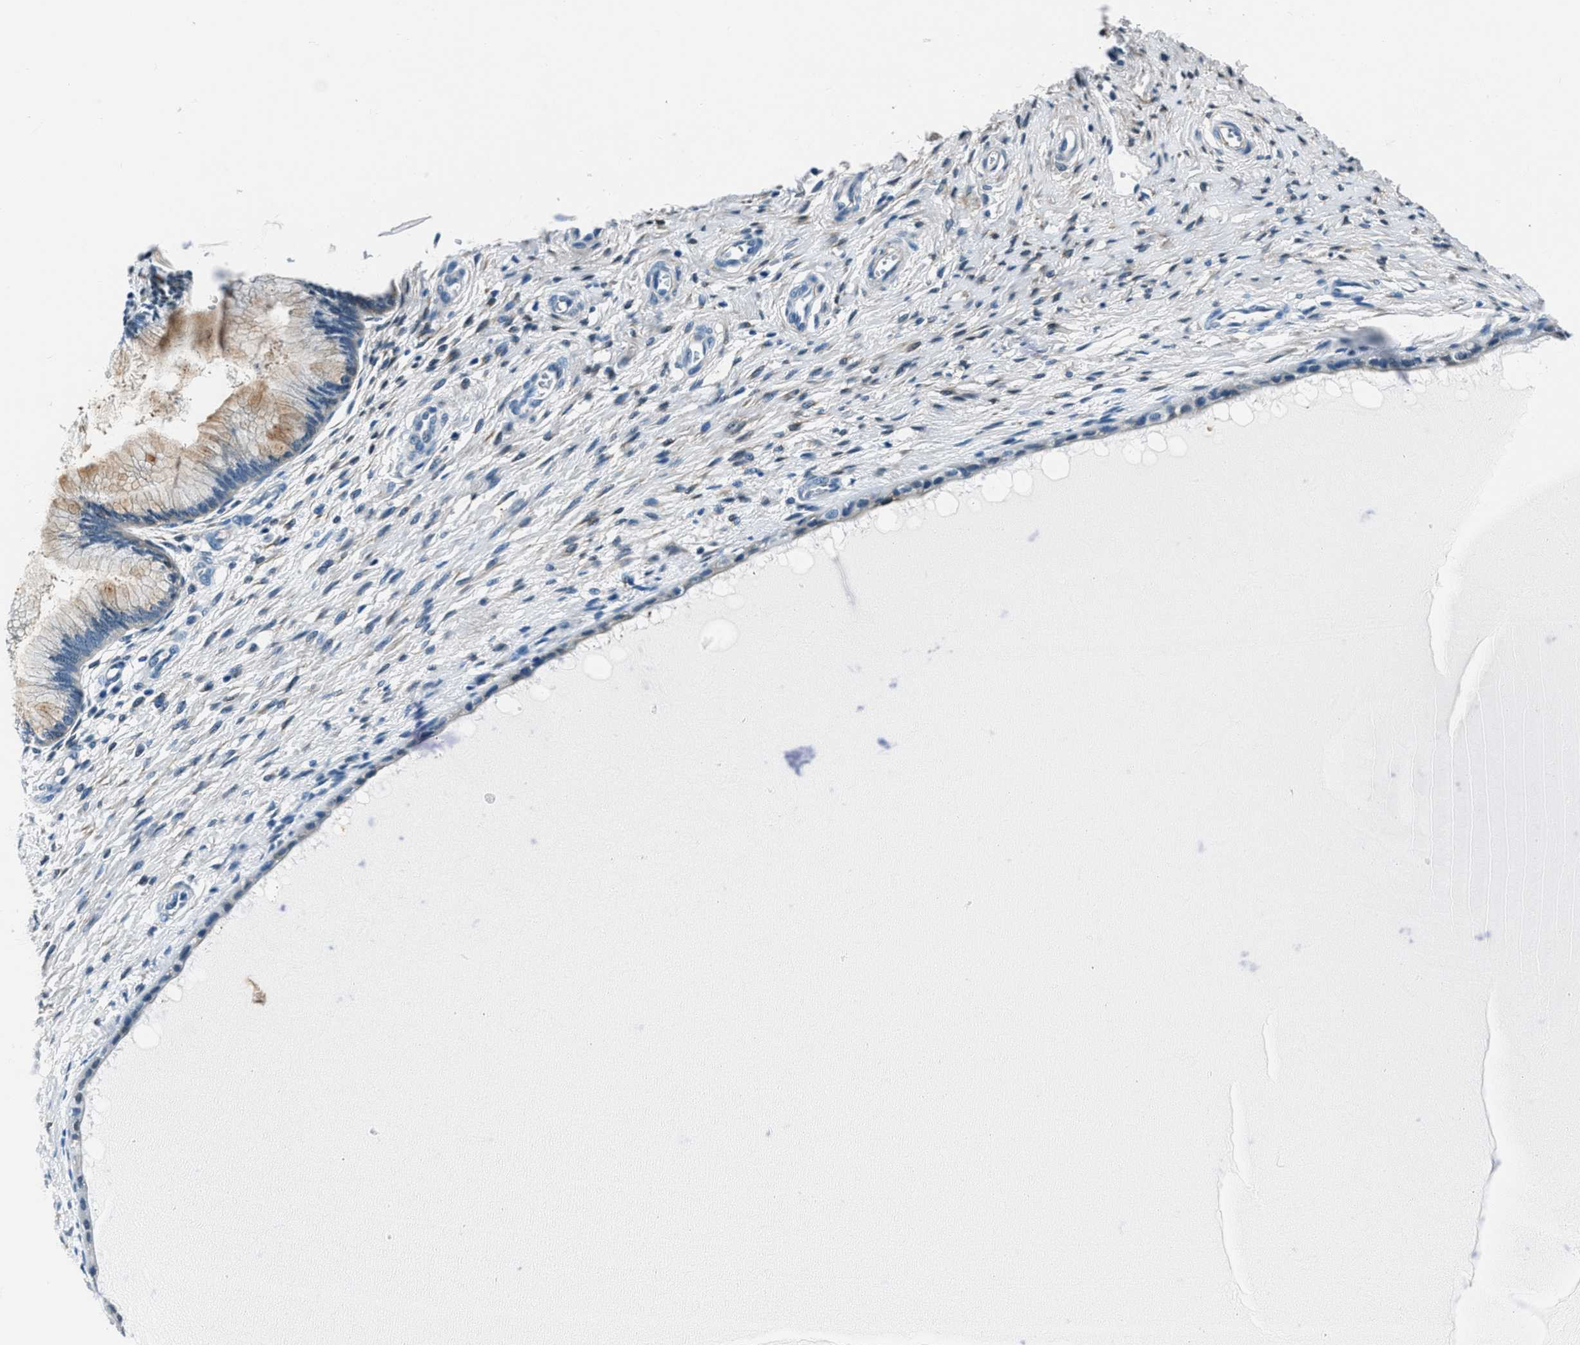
{"staining": {"intensity": "weak", "quantity": "25%-75%", "location": "cytoplasmic/membranous"}, "tissue": "cervix", "cell_type": "Glandular cells", "image_type": "normal", "snomed": [{"axis": "morphology", "description": "Normal tissue, NOS"}, {"axis": "topography", "description": "Cervix"}], "caption": "Immunohistochemical staining of benign cervix shows weak cytoplasmic/membranous protein staining in about 25%-75% of glandular cells.", "gene": "PTPDC1", "patient": {"sex": "female", "age": 55}}